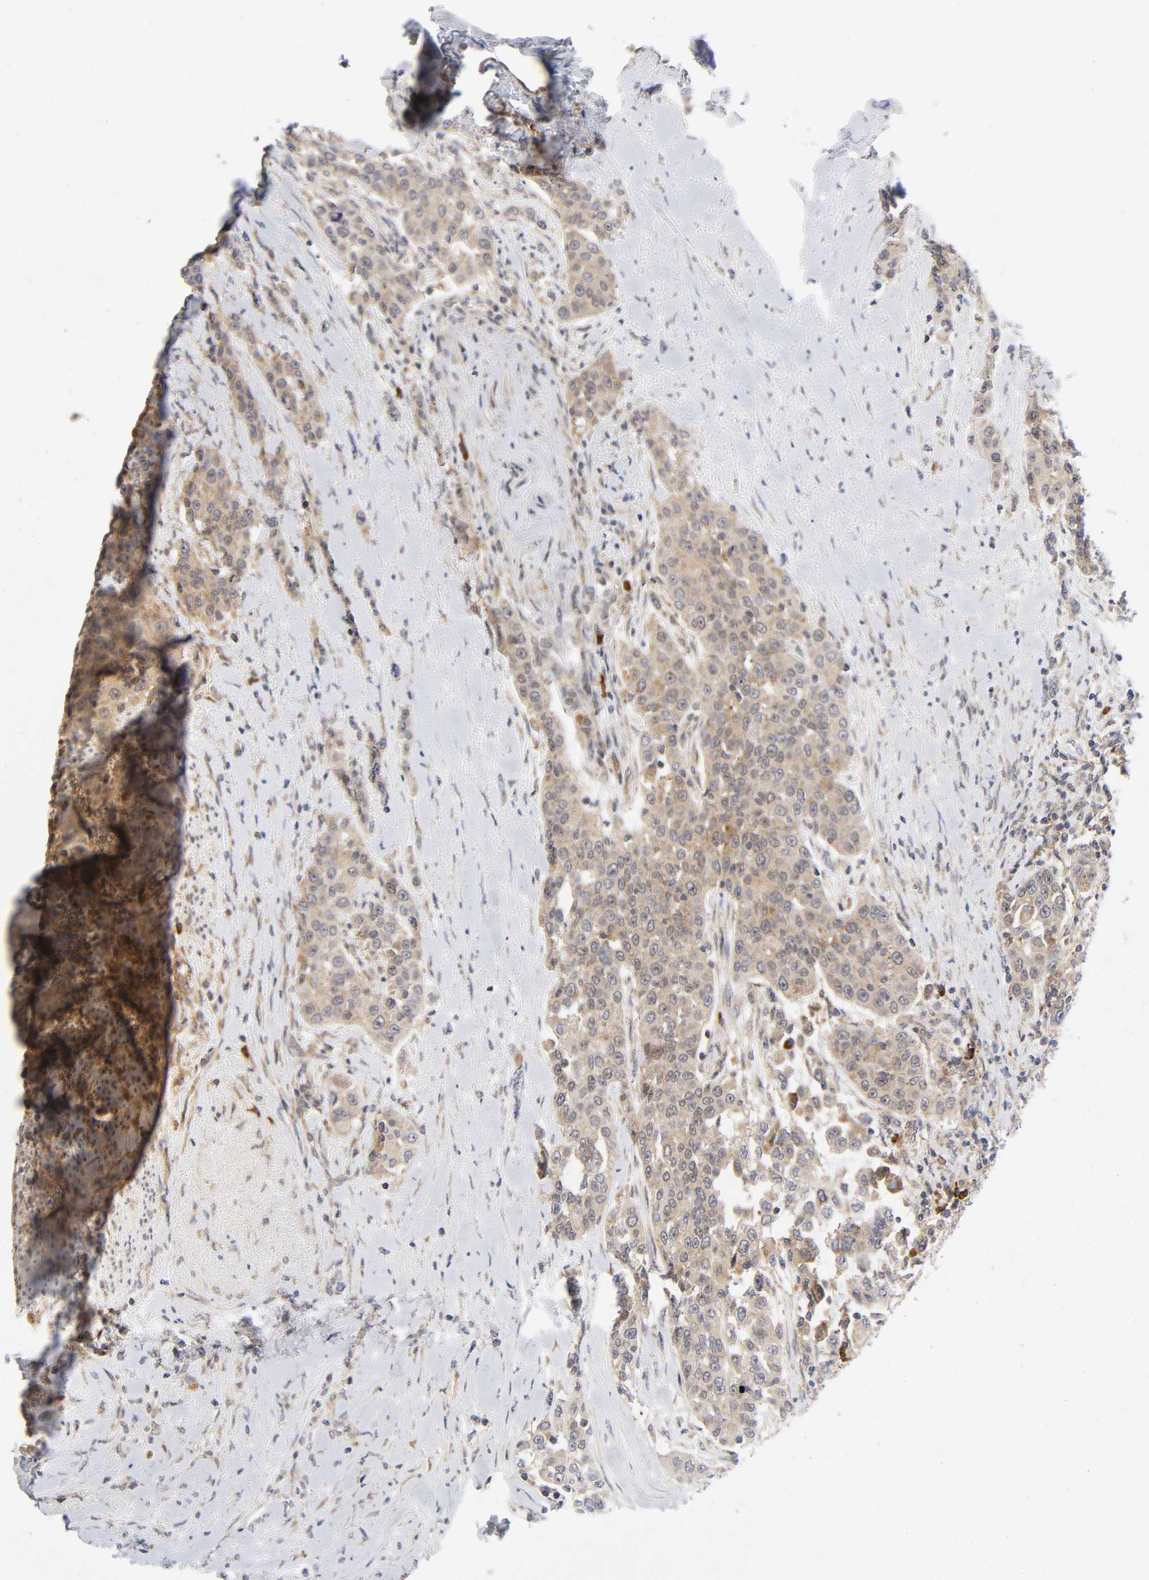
{"staining": {"intensity": "moderate", "quantity": ">75%", "location": "cytoplasmic/membranous"}, "tissue": "urothelial cancer", "cell_type": "Tumor cells", "image_type": "cancer", "snomed": [{"axis": "morphology", "description": "Urothelial carcinoma, High grade"}, {"axis": "topography", "description": "Urinary bladder"}], "caption": "There is medium levels of moderate cytoplasmic/membranous expression in tumor cells of high-grade urothelial carcinoma, as demonstrated by immunohistochemical staining (brown color).", "gene": "EIF5", "patient": {"sex": "female", "age": 80}}